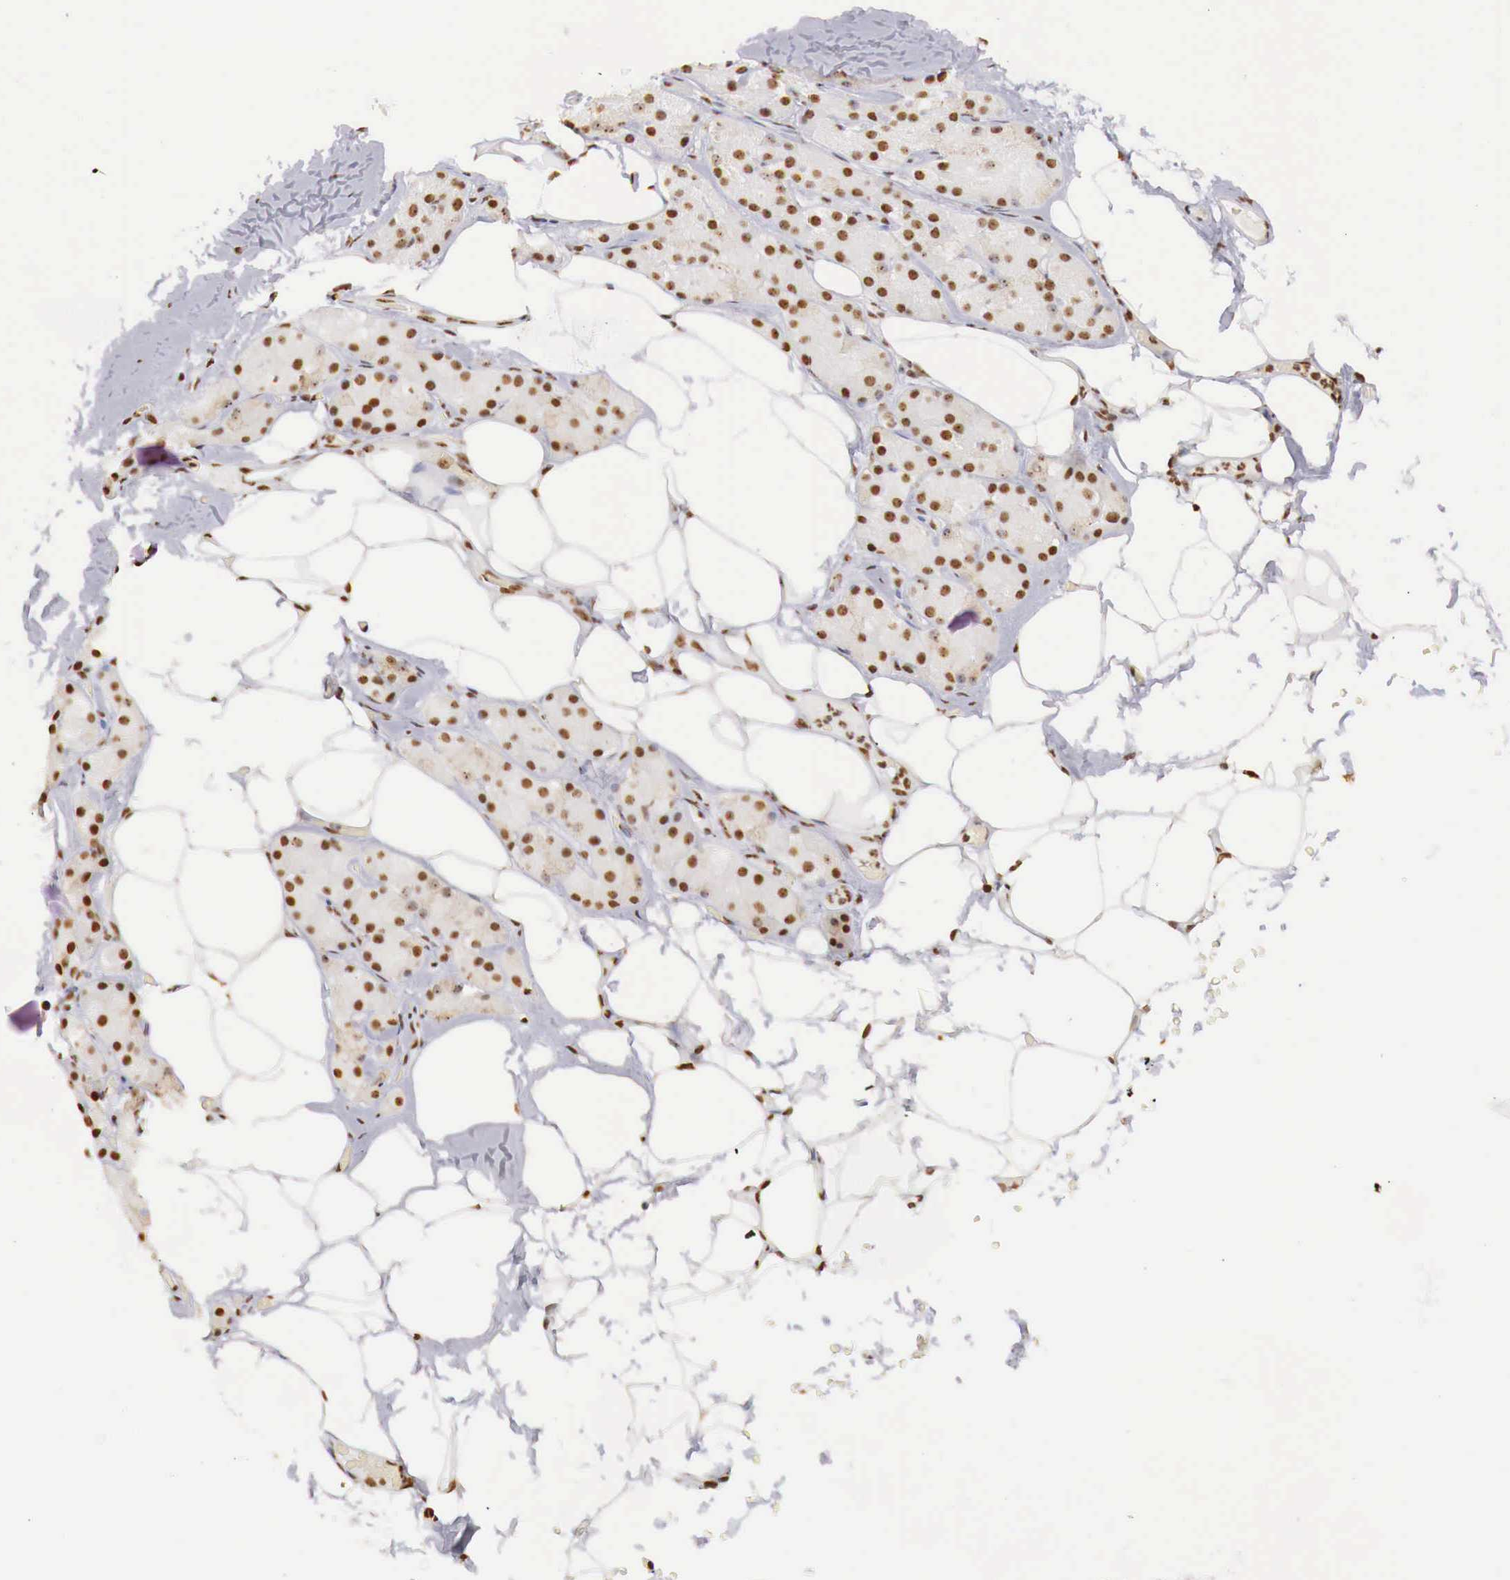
{"staining": {"intensity": "moderate", "quantity": "25%-75%", "location": "nuclear"}, "tissue": "skeletal muscle", "cell_type": "Myocytes", "image_type": "normal", "snomed": [{"axis": "morphology", "description": "Normal tissue, NOS"}, {"axis": "topography", "description": "Skeletal muscle"}, {"axis": "topography", "description": "Parathyroid gland"}], "caption": "Immunohistochemical staining of normal human skeletal muscle reveals medium levels of moderate nuclear expression in approximately 25%-75% of myocytes. (Stains: DAB (3,3'-diaminobenzidine) in brown, nuclei in blue, Microscopy: brightfield microscopy at high magnification).", "gene": "DKC1", "patient": {"sex": "female", "age": 37}}